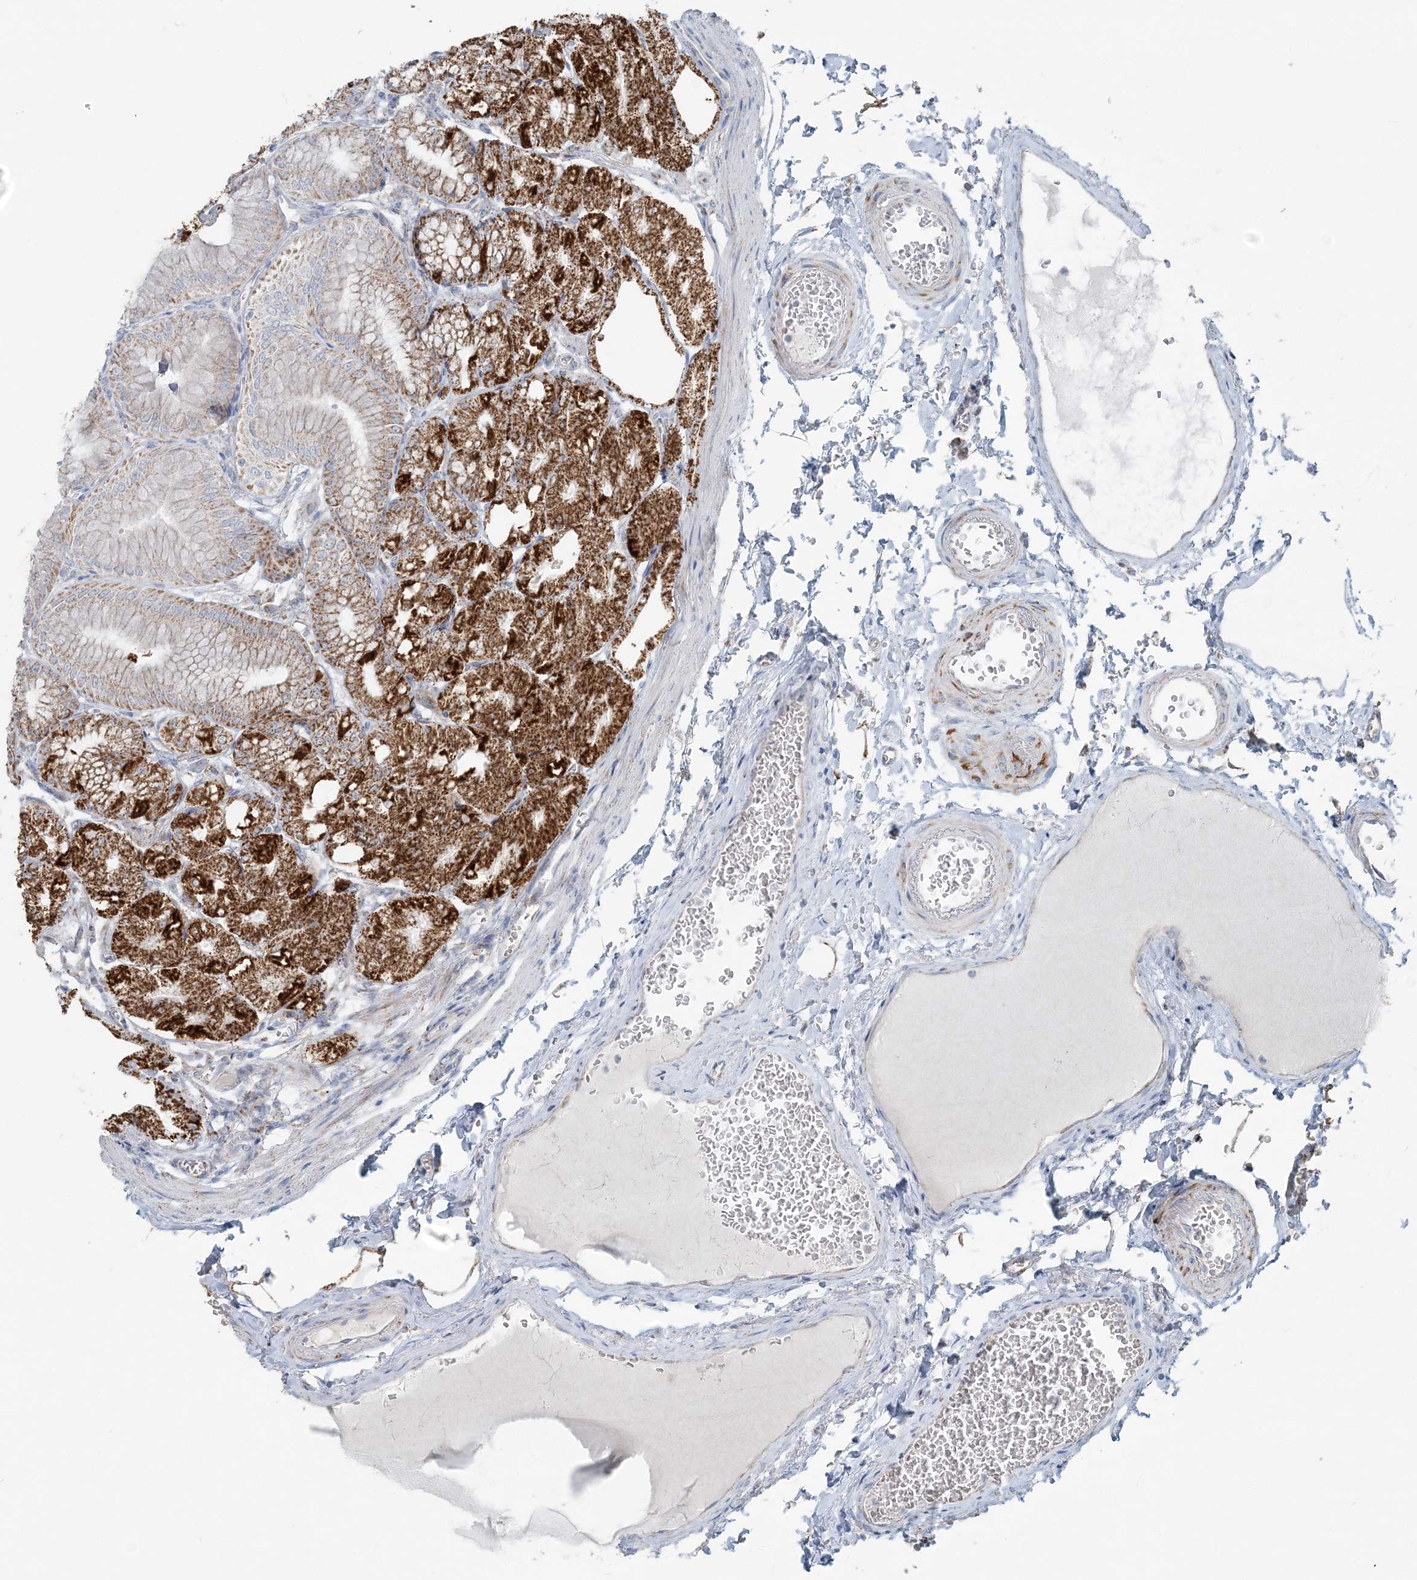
{"staining": {"intensity": "strong", "quantity": "25%-75%", "location": "cytoplasmic/membranous"}, "tissue": "stomach", "cell_type": "Glandular cells", "image_type": "normal", "snomed": [{"axis": "morphology", "description": "Normal tissue, NOS"}, {"axis": "topography", "description": "Stomach, lower"}], "caption": "Immunohistochemical staining of benign human stomach shows strong cytoplasmic/membranous protein staining in approximately 25%-75% of glandular cells. The staining is performed using DAB brown chromogen to label protein expression. The nuclei are counter-stained blue using hematoxylin.", "gene": "PCCB", "patient": {"sex": "male", "age": 71}}